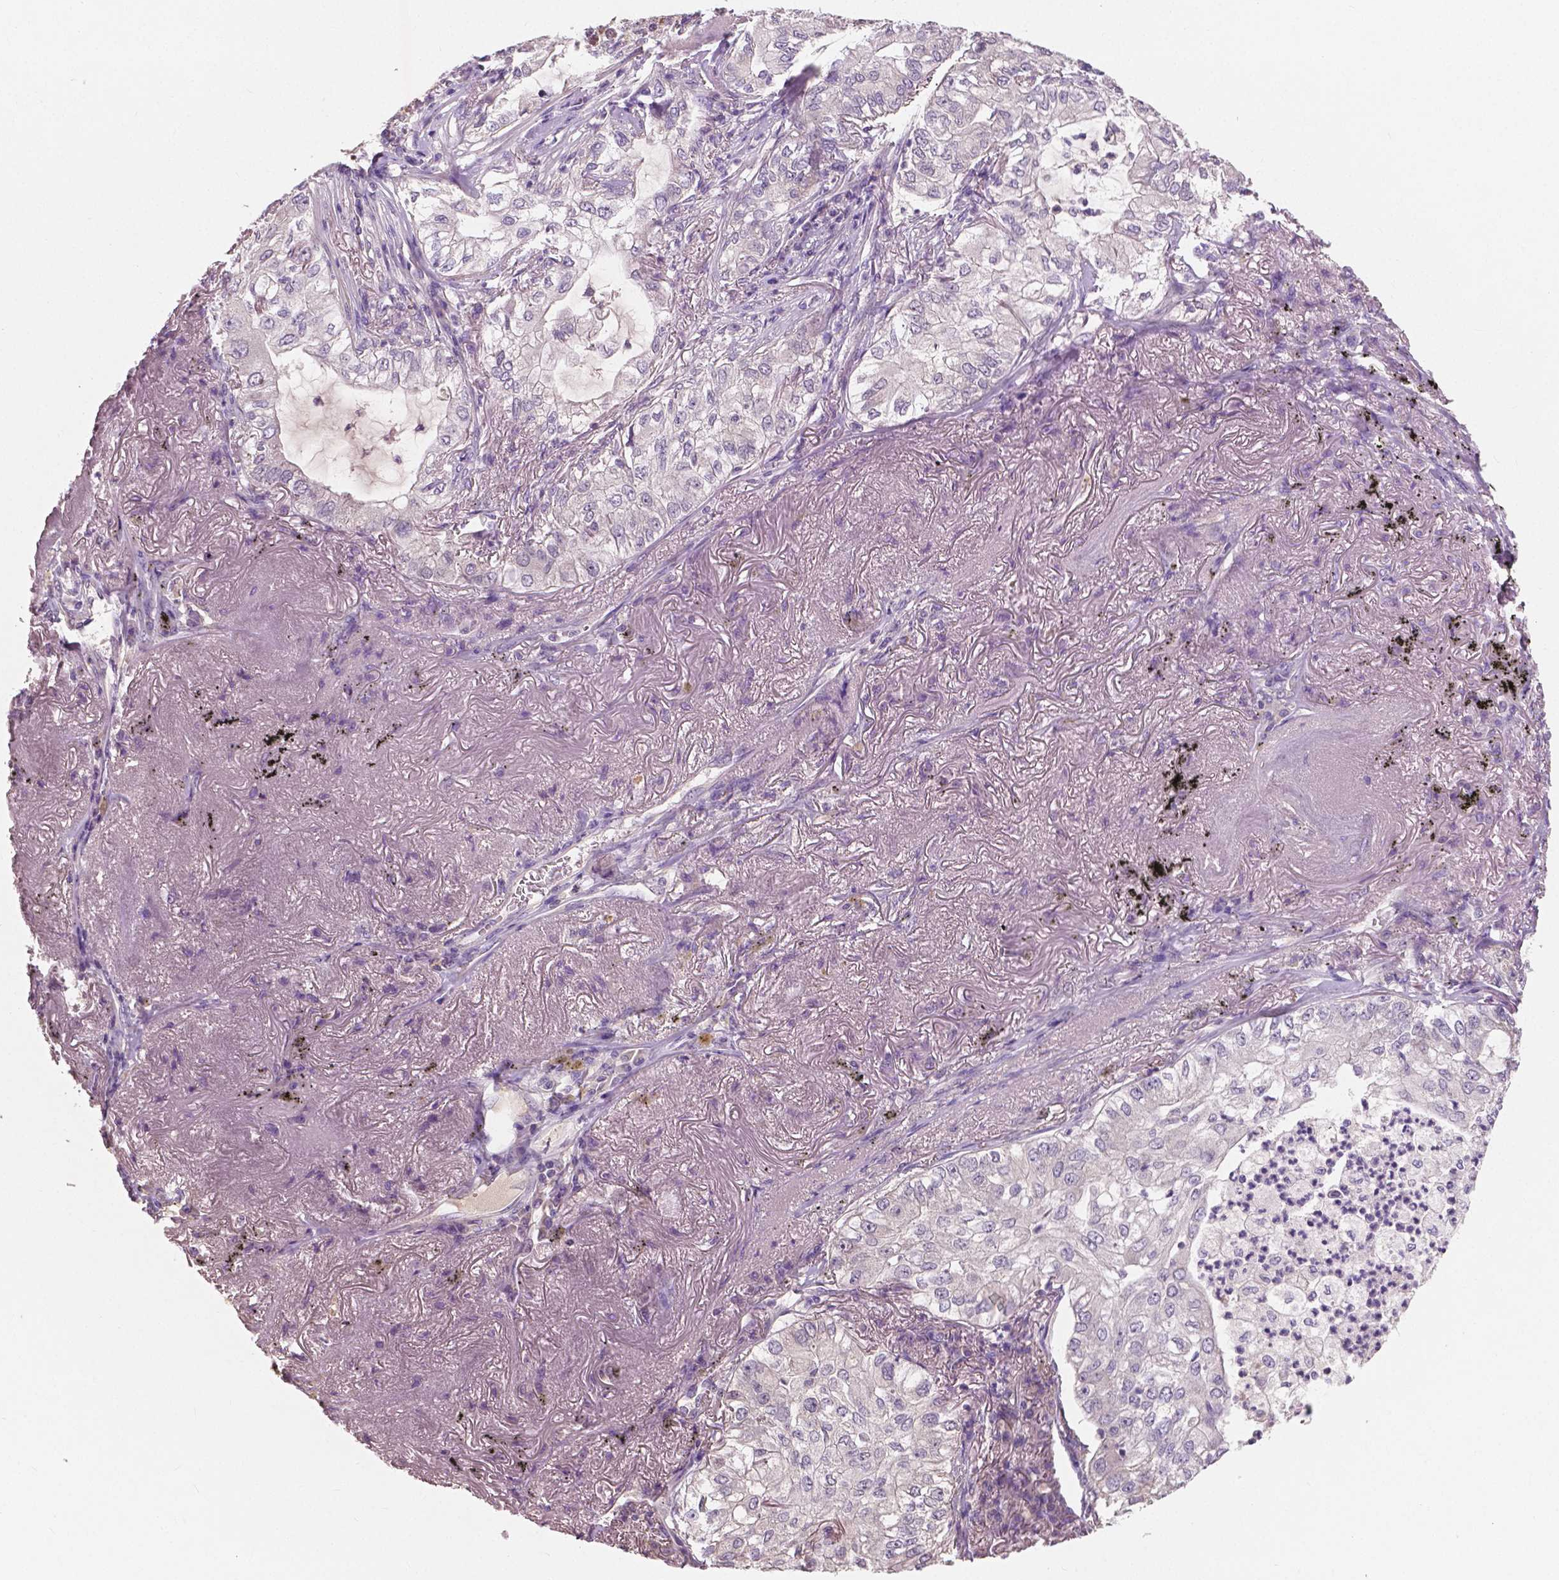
{"staining": {"intensity": "negative", "quantity": "none", "location": "none"}, "tissue": "lung cancer", "cell_type": "Tumor cells", "image_type": "cancer", "snomed": [{"axis": "morphology", "description": "Adenocarcinoma, NOS"}, {"axis": "topography", "description": "Lung"}], "caption": "The image demonstrates no significant staining in tumor cells of adenocarcinoma (lung).", "gene": "LSM14B", "patient": {"sex": "female", "age": 73}}